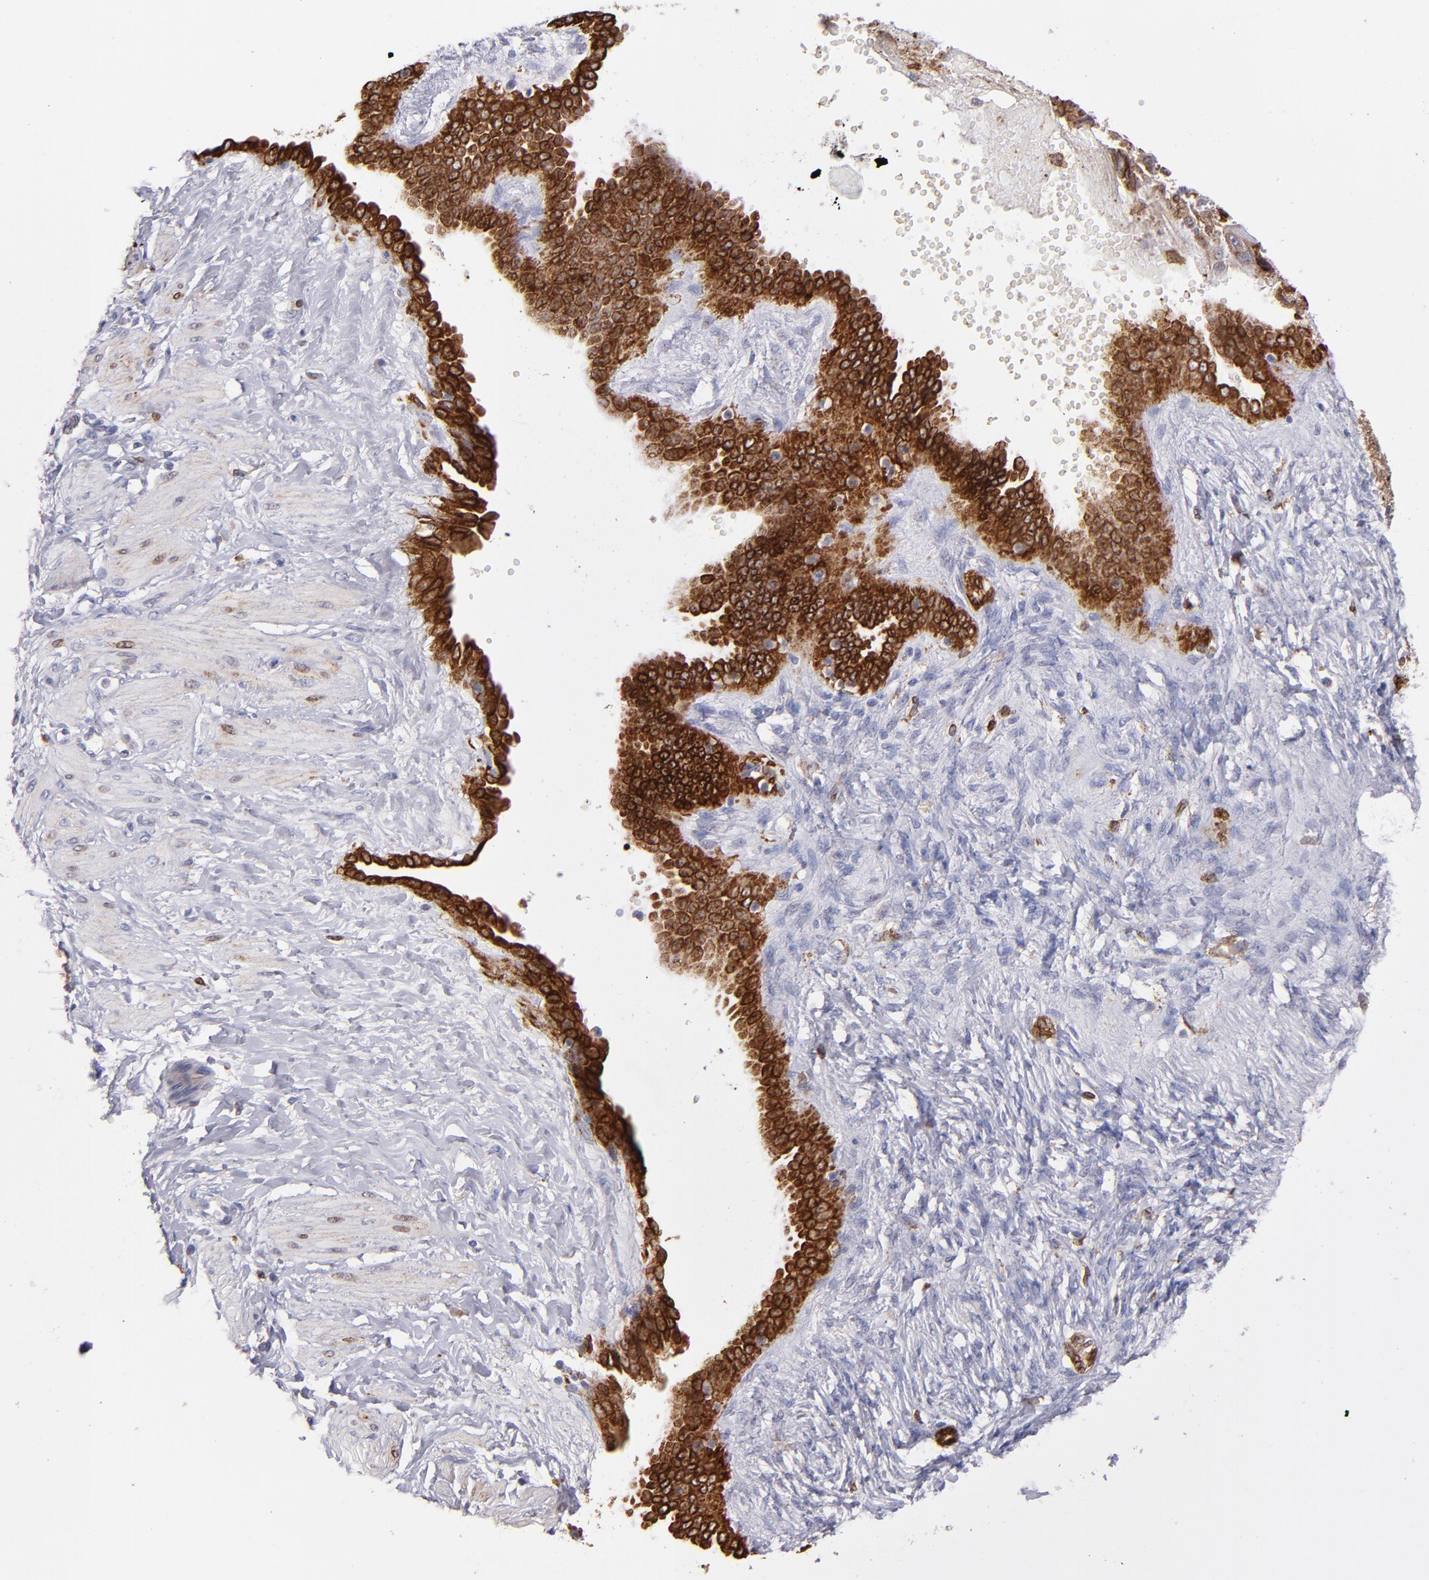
{"staining": {"intensity": "strong", "quantity": ">75%", "location": "cytoplasmic/membranous"}, "tissue": "ovarian cancer", "cell_type": "Tumor cells", "image_type": "cancer", "snomed": [{"axis": "morphology", "description": "Normal tissue, NOS"}, {"axis": "morphology", "description": "Cystadenocarcinoma, serous, NOS"}, {"axis": "topography", "description": "Ovary"}], "caption": "This is an image of immunohistochemistry staining of ovarian cancer, which shows strong expression in the cytoplasmic/membranous of tumor cells.", "gene": "PTGS1", "patient": {"sex": "female", "age": 62}}